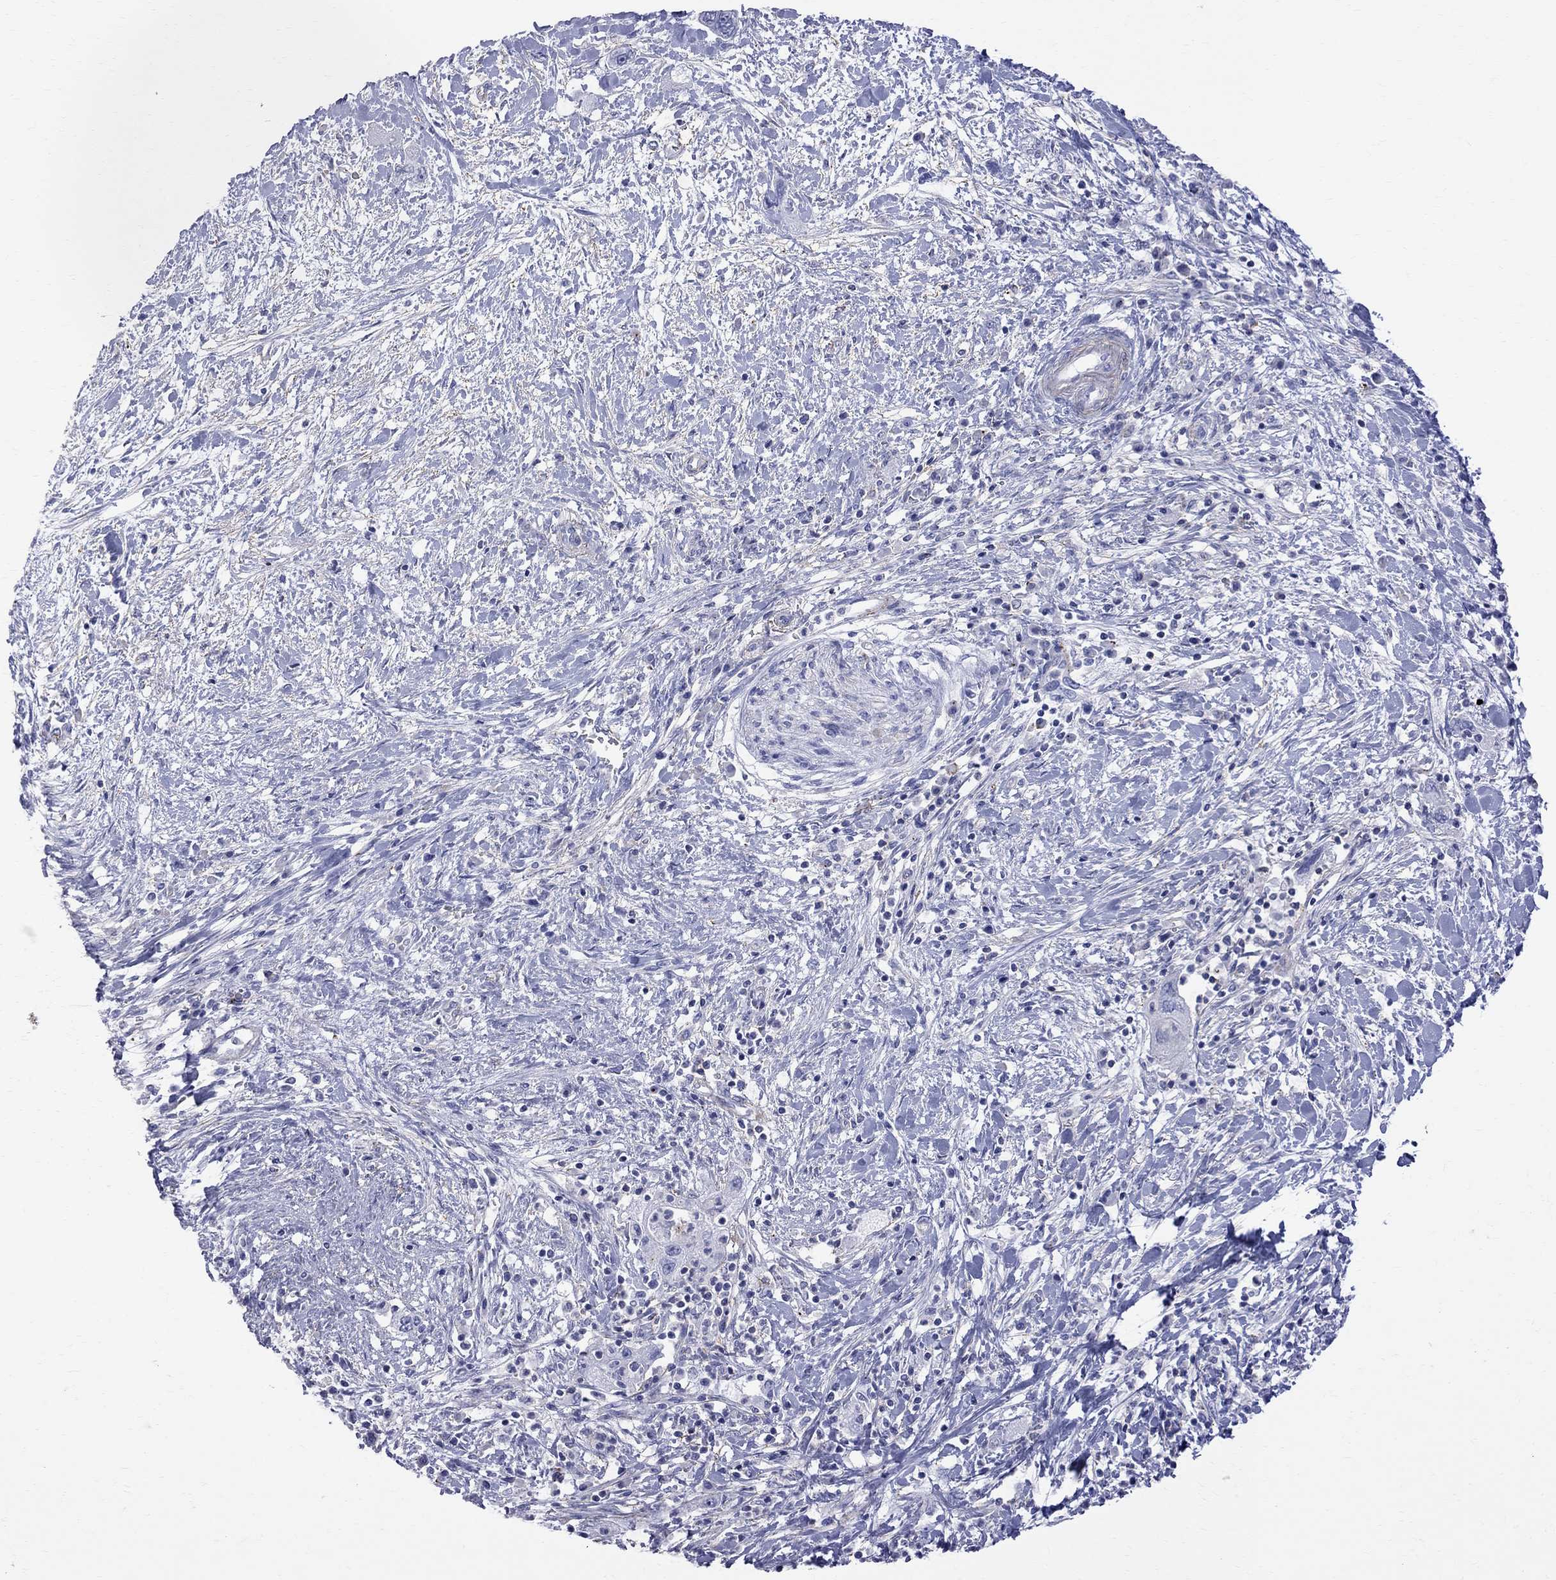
{"staining": {"intensity": "negative", "quantity": "none", "location": "none"}, "tissue": "pancreatic cancer", "cell_type": "Tumor cells", "image_type": "cancer", "snomed": [{"axis": "morphology", "description": "Adenocarcinoma, NOS"}, {"axis": "topography", "description": "Pancreas"}], "caption": "Image shows no significant protein expression in tumor cells of pancreatic cancer.", "gene": "S100A3", "patient": {"sex": "female", "age": 73}}